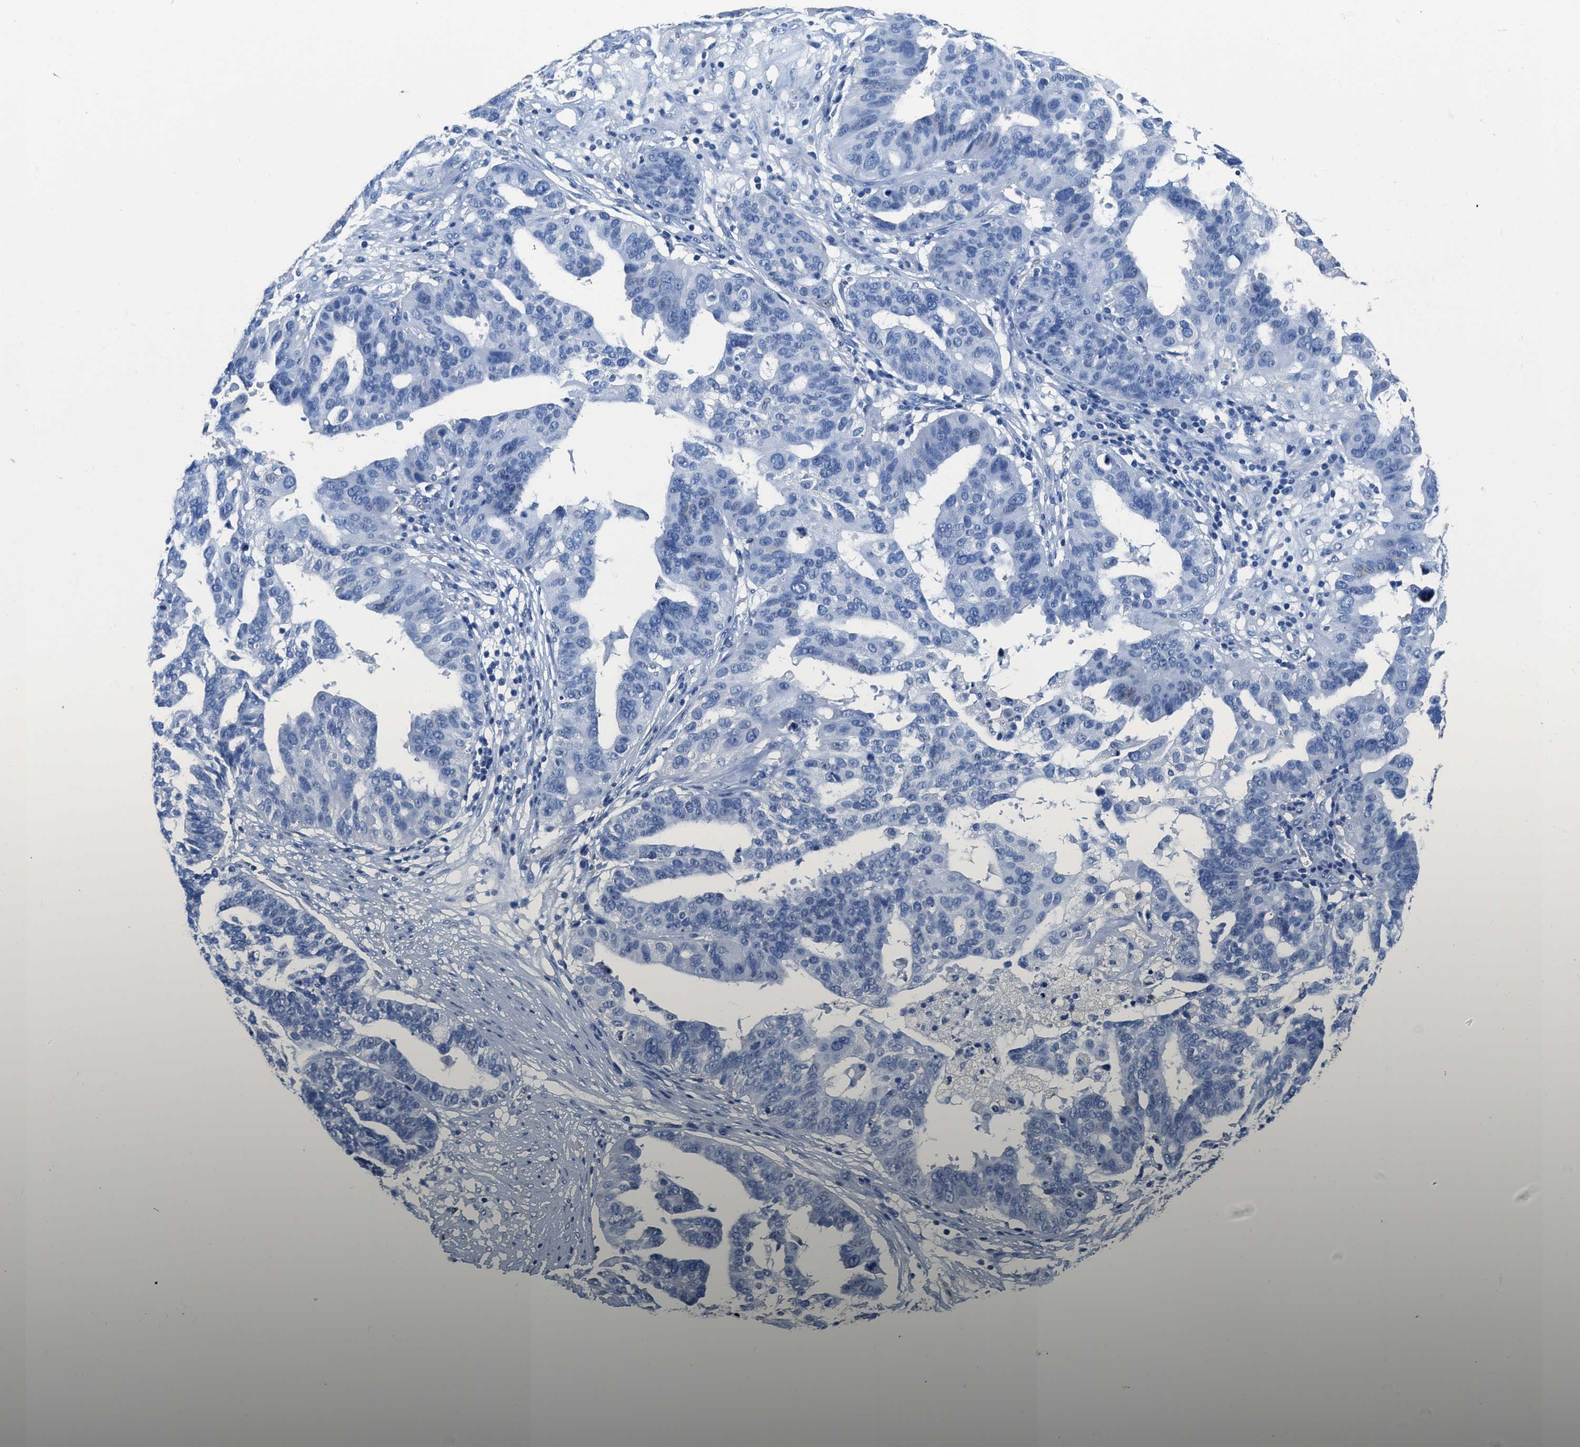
{"staining": {"intensity": "negative", "quantity": "none", "location": "none"}, "tissue": "ovarian cancer", "cell_type": "Tumor cells", "image_type": "cancer", "snomed": [{"axis": "morphology", "description": "Cystadenocarcinoma, serous, NOS"}, {"axis": "topography", "description": "Ovary"}], "caption": "This histopathology image is of ovarian cancer stained with IHC to label a protein in brown with the nuclei are counter-stained blue. There is no positivity in tumor cells.", "gene": "ZDHHC13", "patient": {"sex": "female", "age": 59}}